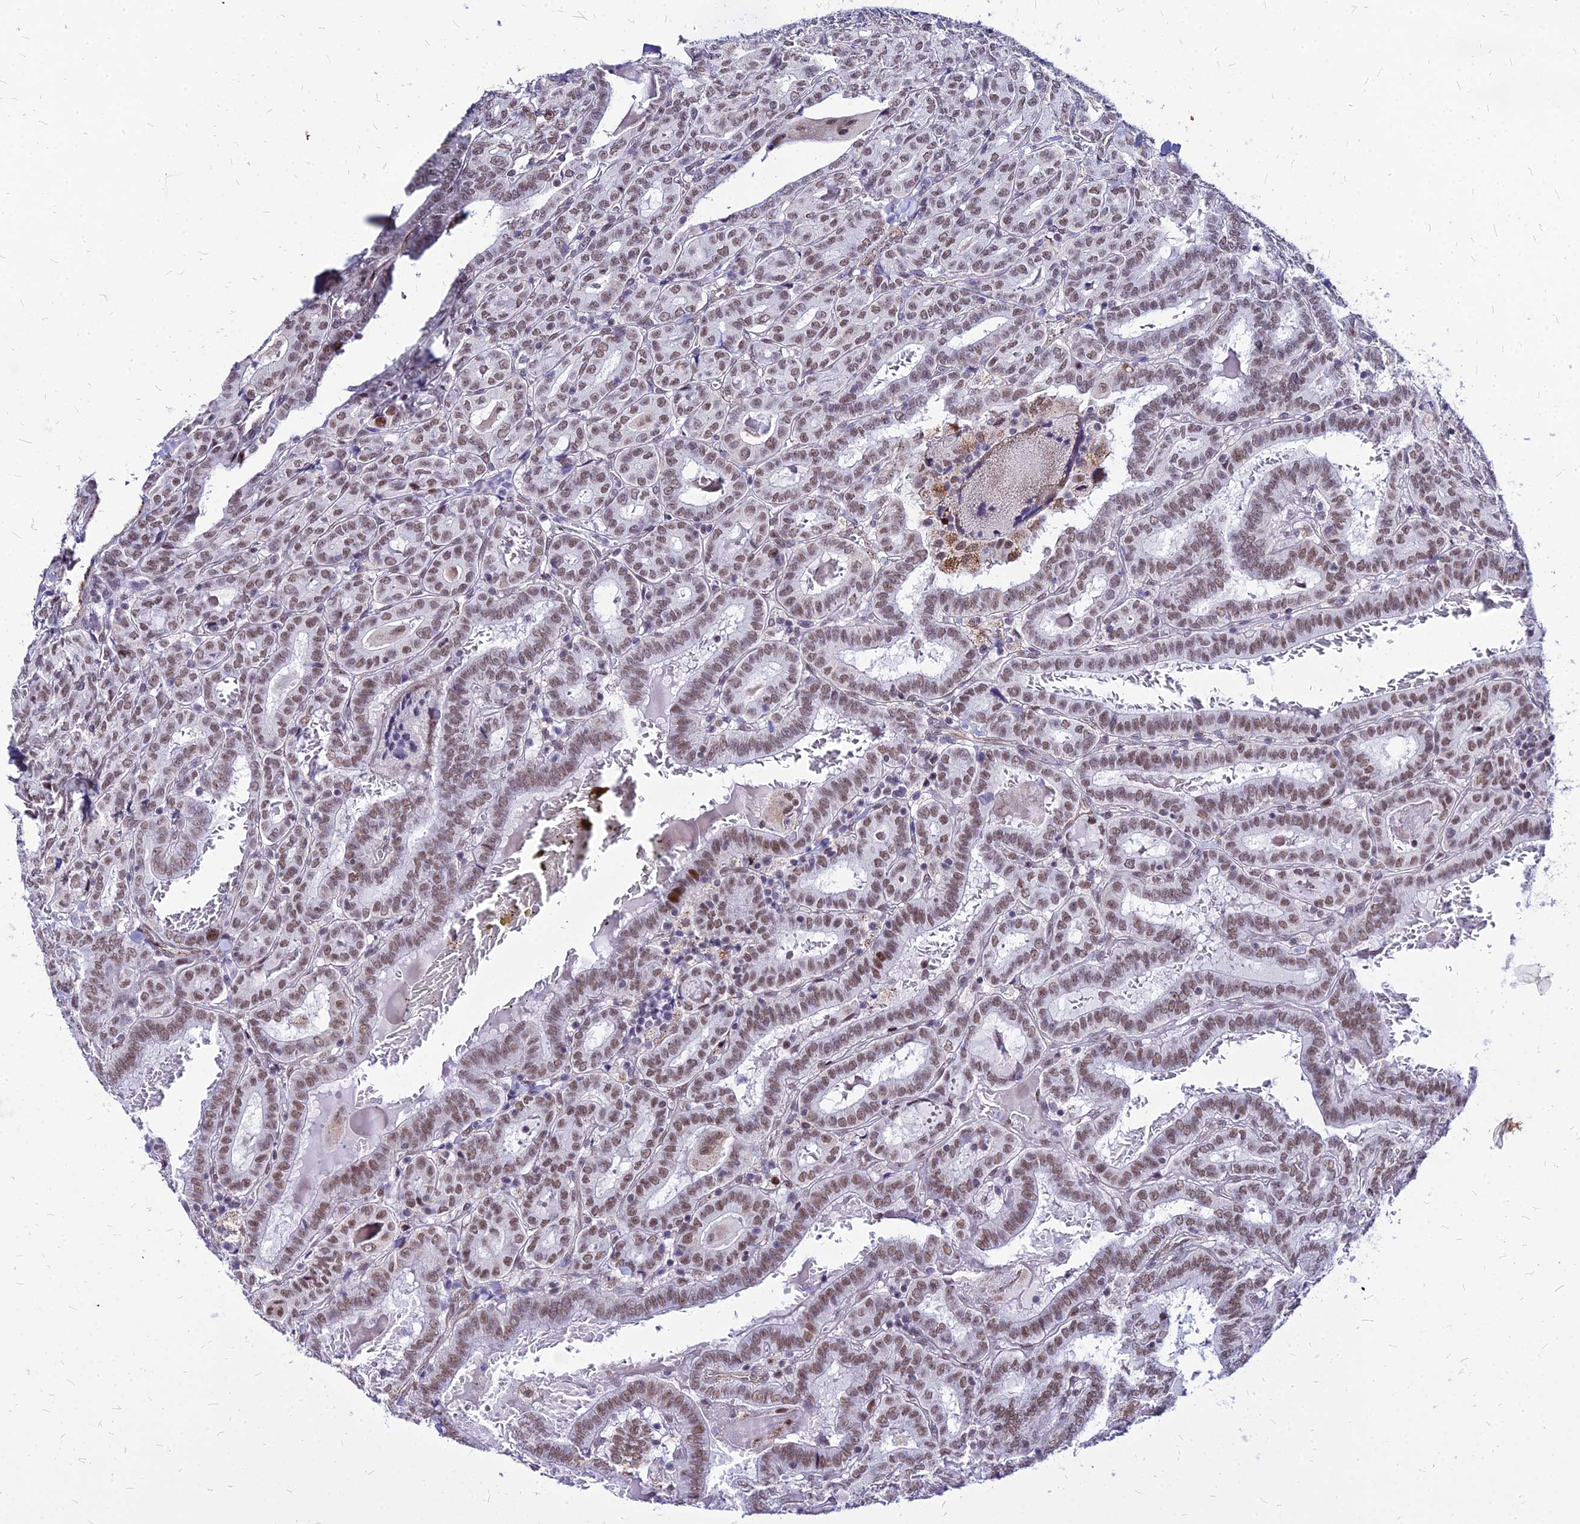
{"staining": {"intensity": "moderate", "quantity": ">75%", "location": "nuclear"}, "tissue": "thyroid cancer", "cell_type": "Tumor cells", "image_type": "cancer", "snomed": [{"axis": "morphology", "description": "Papillary adenocarcinoma, NOS"}, {"axis": "topography", "description": "Thyroid gland"}], "caption": "Thyroid cancer (papillary adenocarcinoma) tissue demonstrates moderate nuclear positivity in about >75% of tumor cells, visualized by immunohistochemistry.", "gene": "FDX2", "patient": {"sex": "female", "age": 72}}